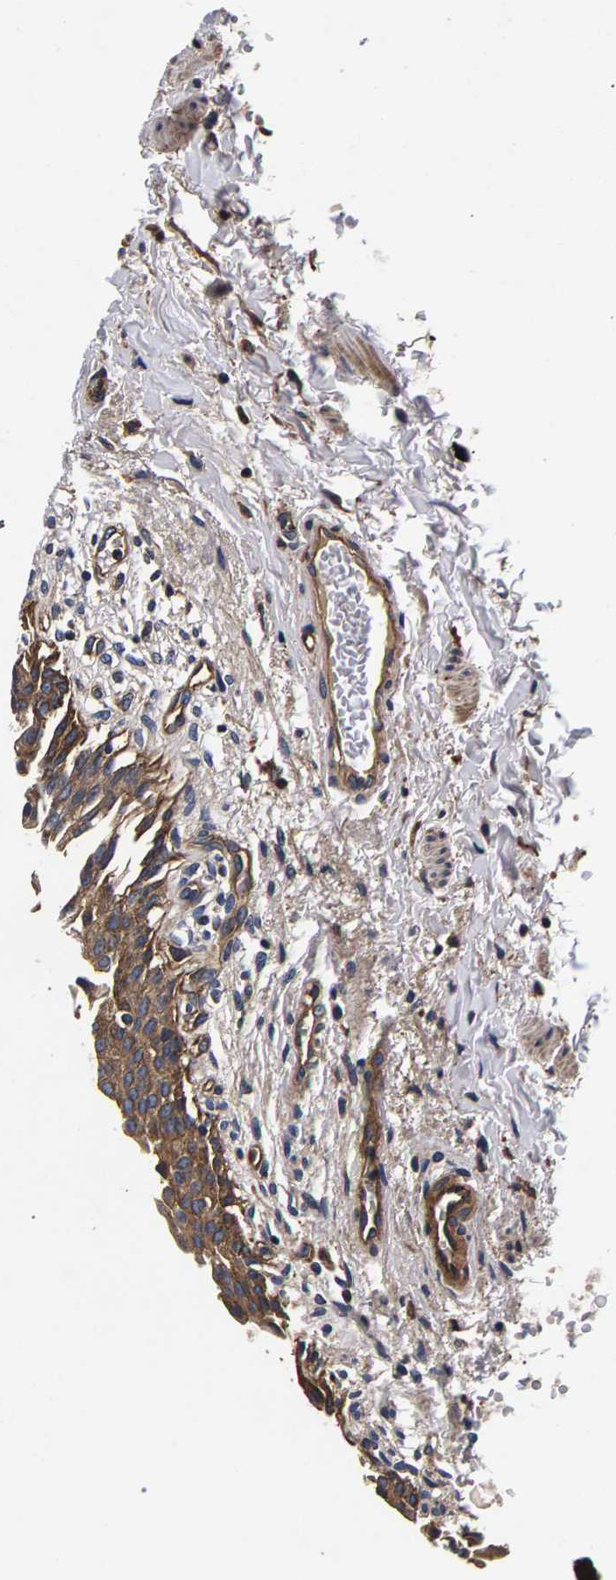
{"staining": {"intensity": "moderate", "quantity": ">75%", "location": "cytoplasmic/membranous"}, "tissue": "urinary bladder", "cell_type": "Urothelial cells", "image_type": "normal", "snomed": [{"axis": "morphology", "description": "Normal tissue, NOS"}, {"axis": "topography", "description": "Urinary bladder"}], "caption": "A micrograph showing moderate cytoplasmic/membranous positivity in about >75% of urothelial cells in normal urinary bladder, as visualized by brown immunohistochemical staining.", "gene": "MARCHF7", "patient": {"sex": "female", "age": 60}}